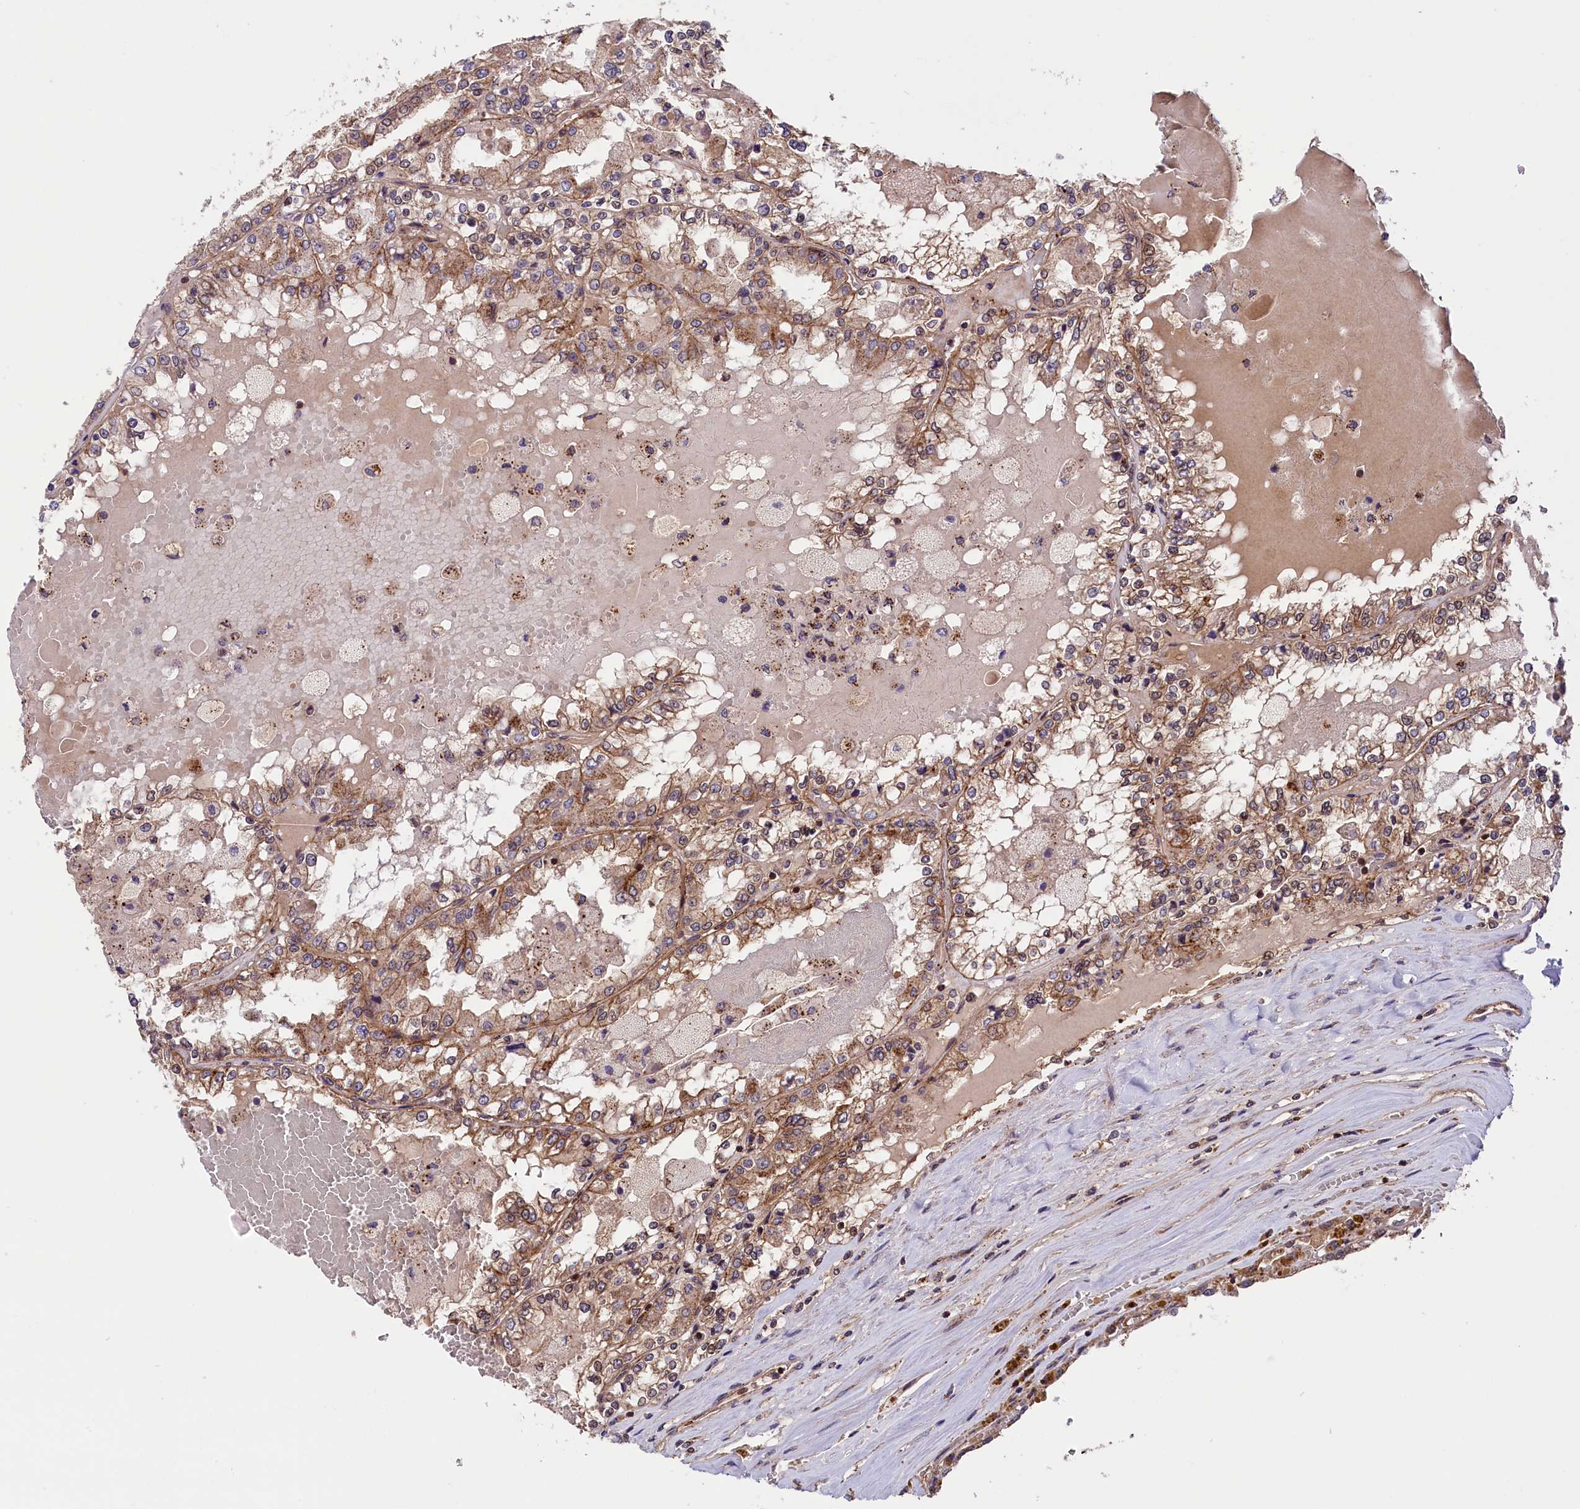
{"staining": {"intensity": "moderate", "quantity": ">75%", "location": "cytoplasmic/membranous"}, "tissue": "renal cancer", "cell_type": "Tumor cells", "image_type": "cancer", "snomed": [{"axis": "morphology", "description": "Adenocarcinoma, NOS"}, {"axis": "topography", "description": "Kidney"}], "caption": "Immunohistochemical staining of human renal cancer (adenocarcinoma) shows medium levels of moderate cytoplasmic/membranous expression in about >75% of tumor cells.", "gene": "IST1", "patient": {"sex": "female", "age": 56}}